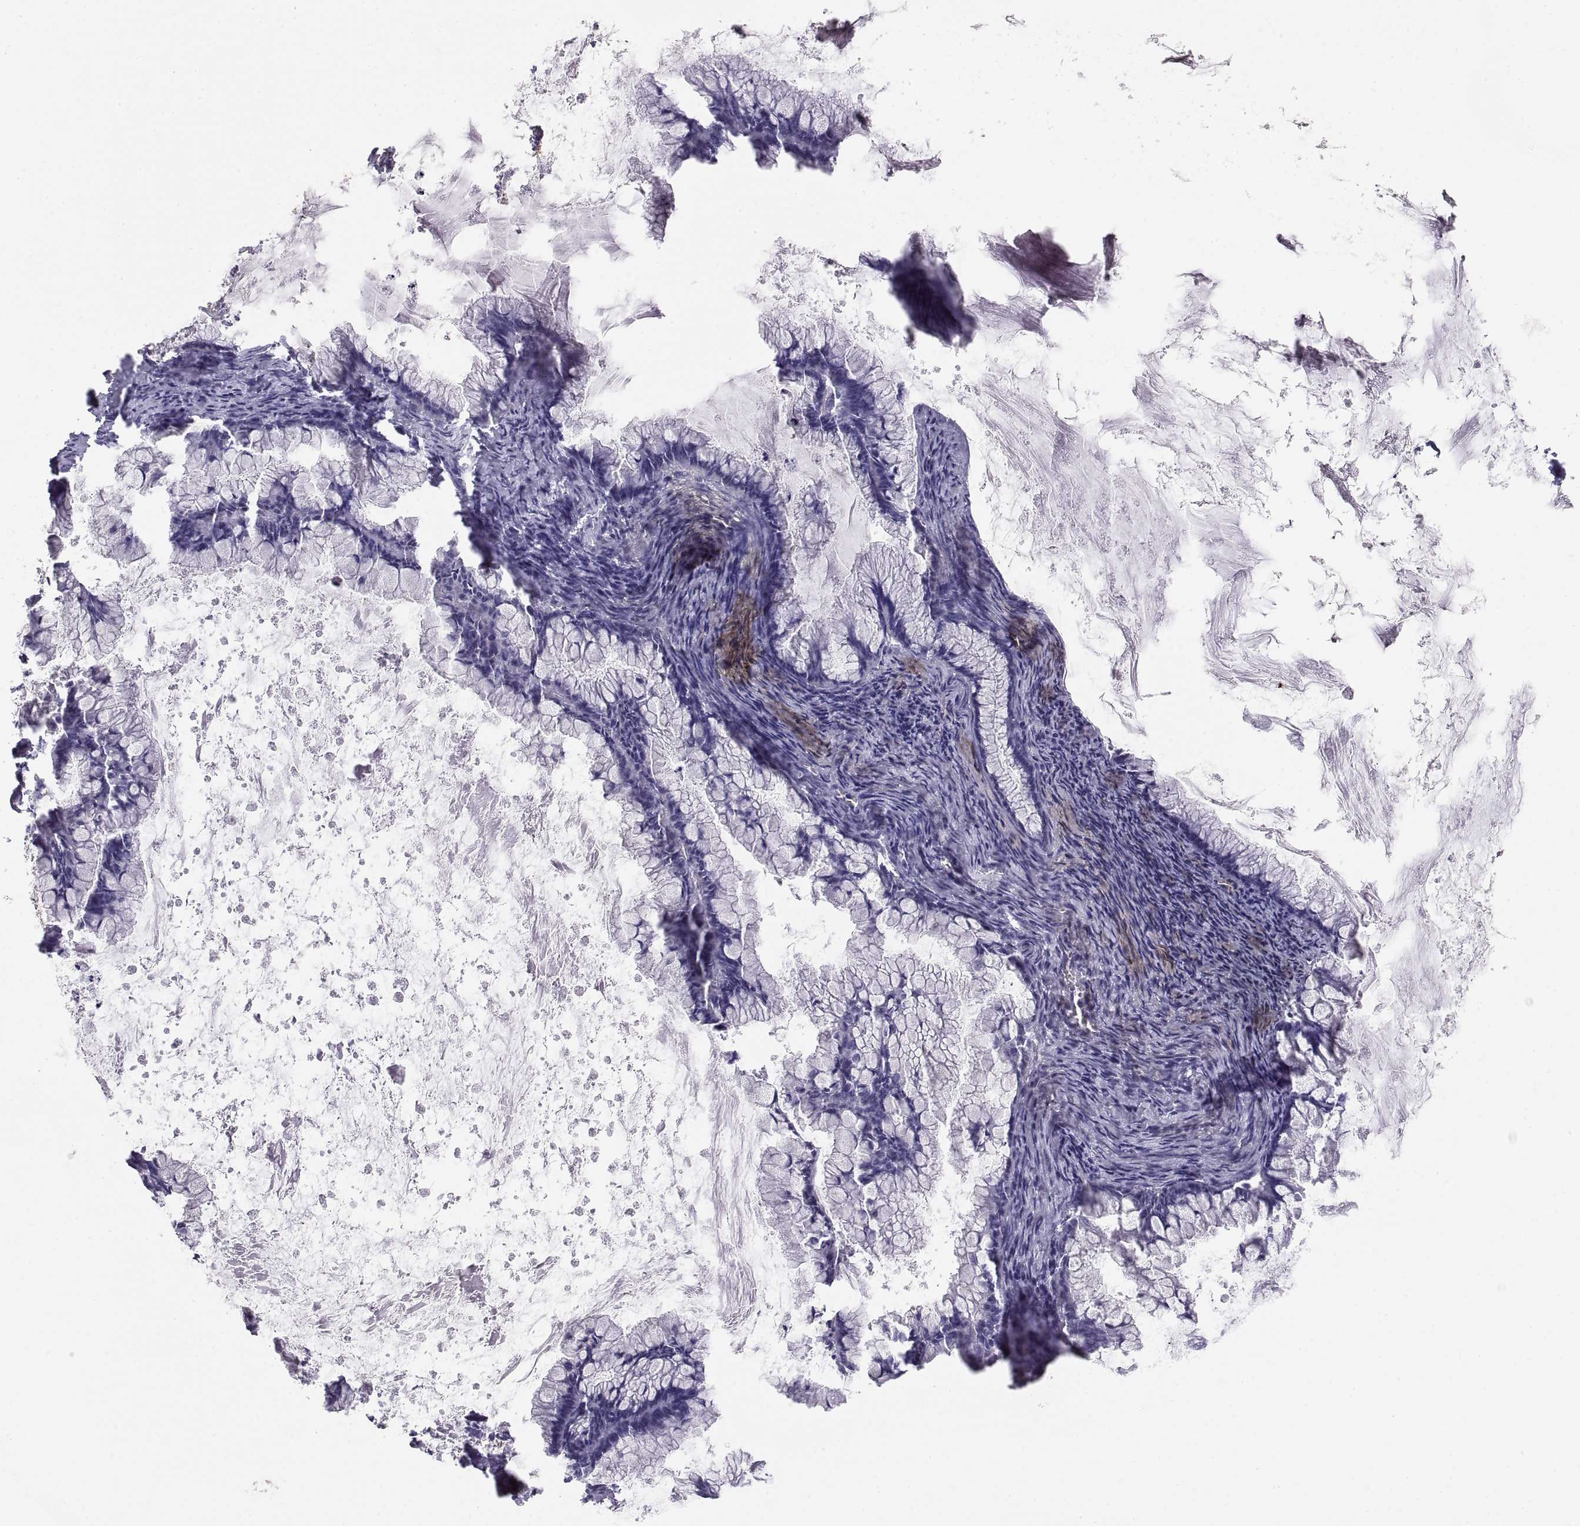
{"staining": {"intensity": "negative", "quantity": "none", "location": "none"}, "tissue": "ovarian cancer", "cell_type": "Tumor cells", "image_type": "cancer", "snomed": [{"axis": "morphology", "description": "Cystadenocarcinoma, mucinous, NOS"}, {"axis": "topography", "description": "Ovary"}], "caption": "This is an immunohistochemistry (IHC) micrograph of human mucinous cystadenocarcinoma (ovarian). There is no expression in tumor cells.", "gene": "TNNC1", "patient": {"sex": "female", "age": 67}}